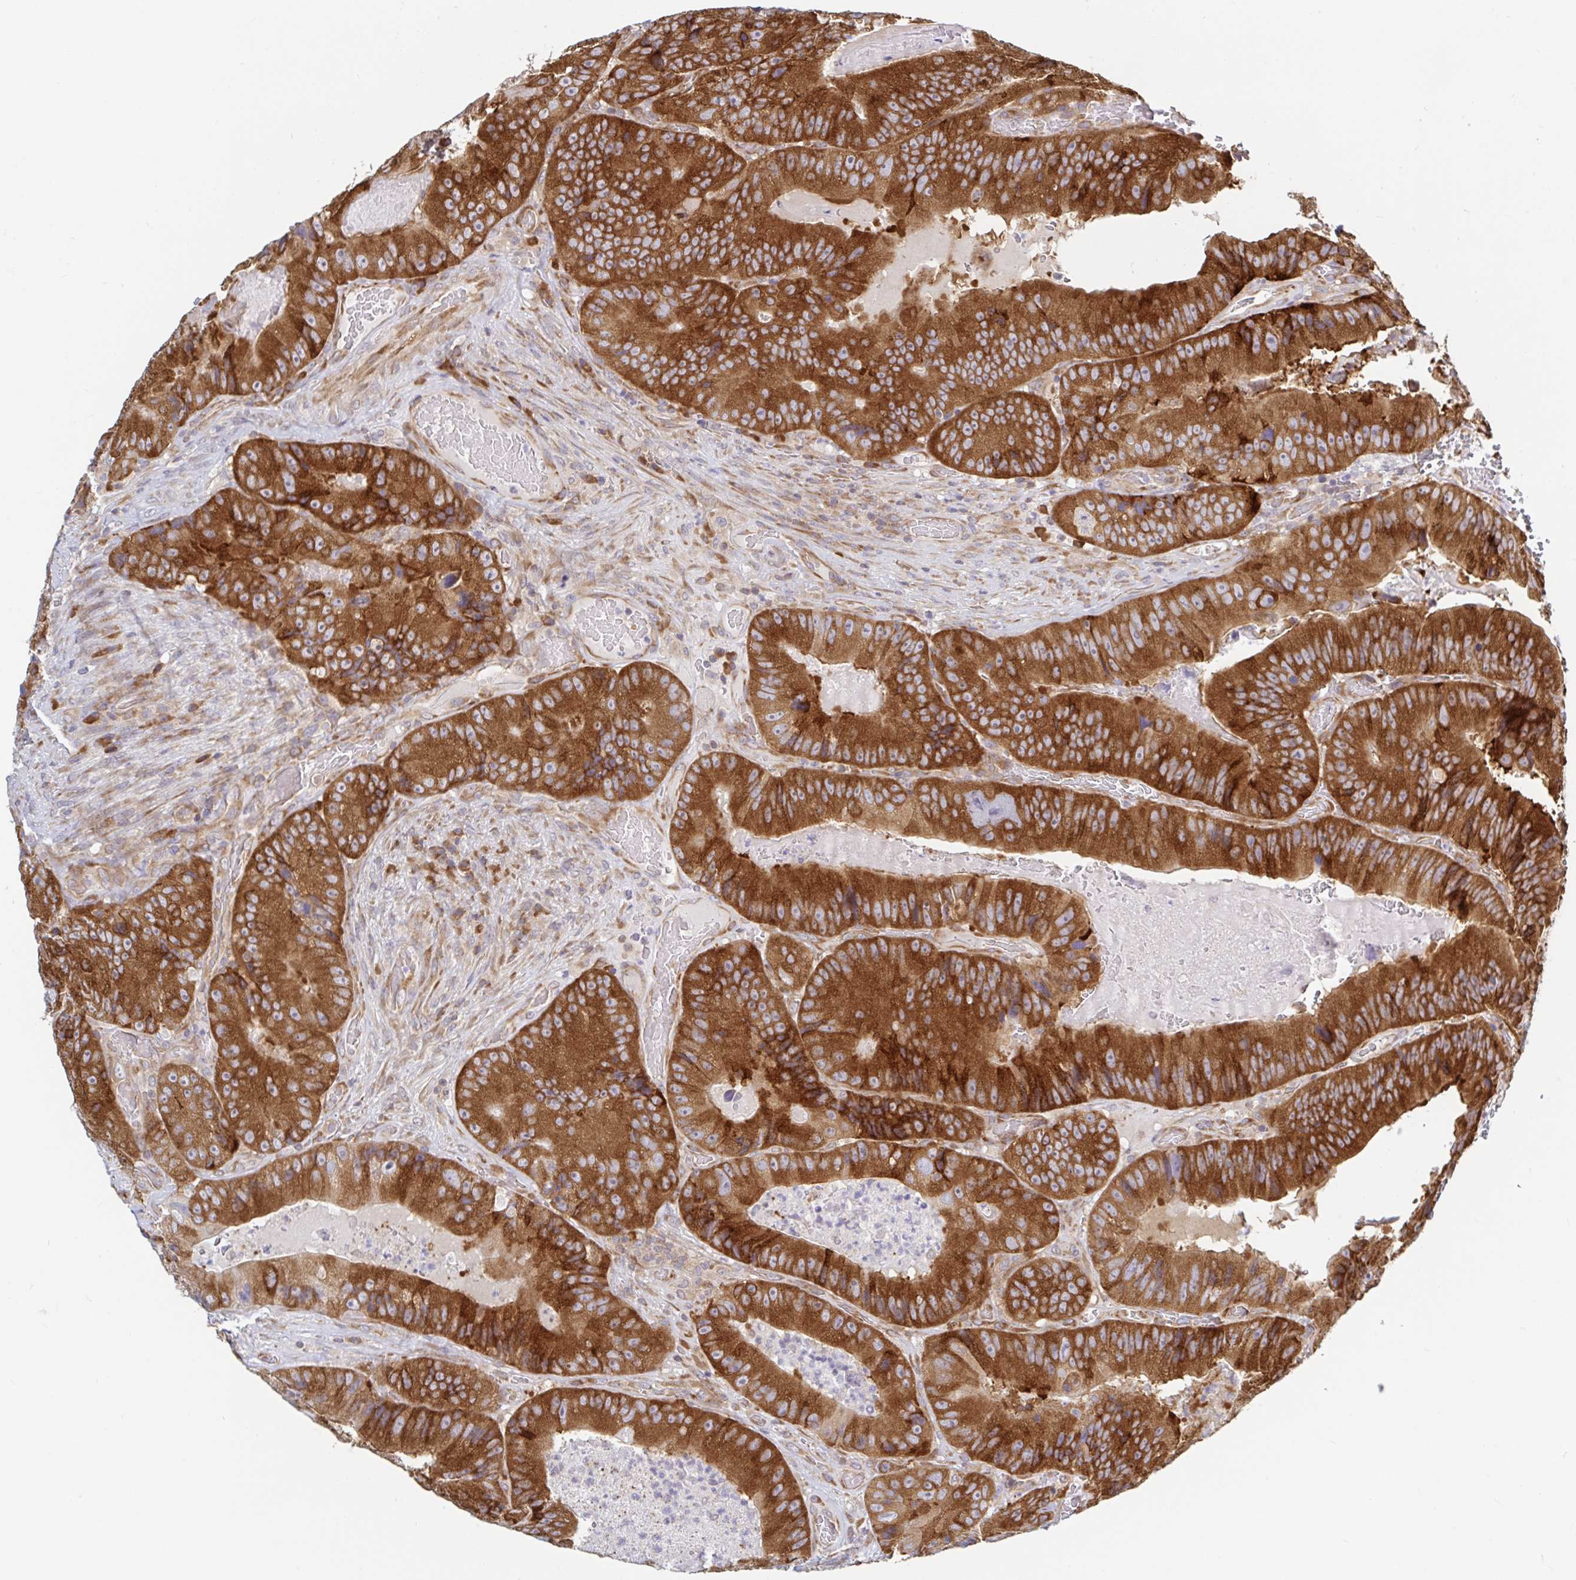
{"staining": {"intensity": "strong", "quantity": ">75%", "location": "cytoplasmic/membranous"}, "tissue": "colorectal cancer", "cell_type": "Tumor cells", "image_type": "cancer", "snomed": [{"axis": "morphology", "description": "Adenocarcinoma, NOS"}, {"axis": "topography", "description": "Colon"}], "caption": "Protein positivity by immunohistochemistry (IHC) exhibits strong cytoplasmic/membranous staining in about >75% of tumor cells in colorectal cancer. The staining was performed using DAB to visualize the protein expression in brown, while the nuclei were stained in blue with hematoxylin (Magnification: 20x).", "gene": "LARP1", "patient": {"sex": "female", "age": 86}}